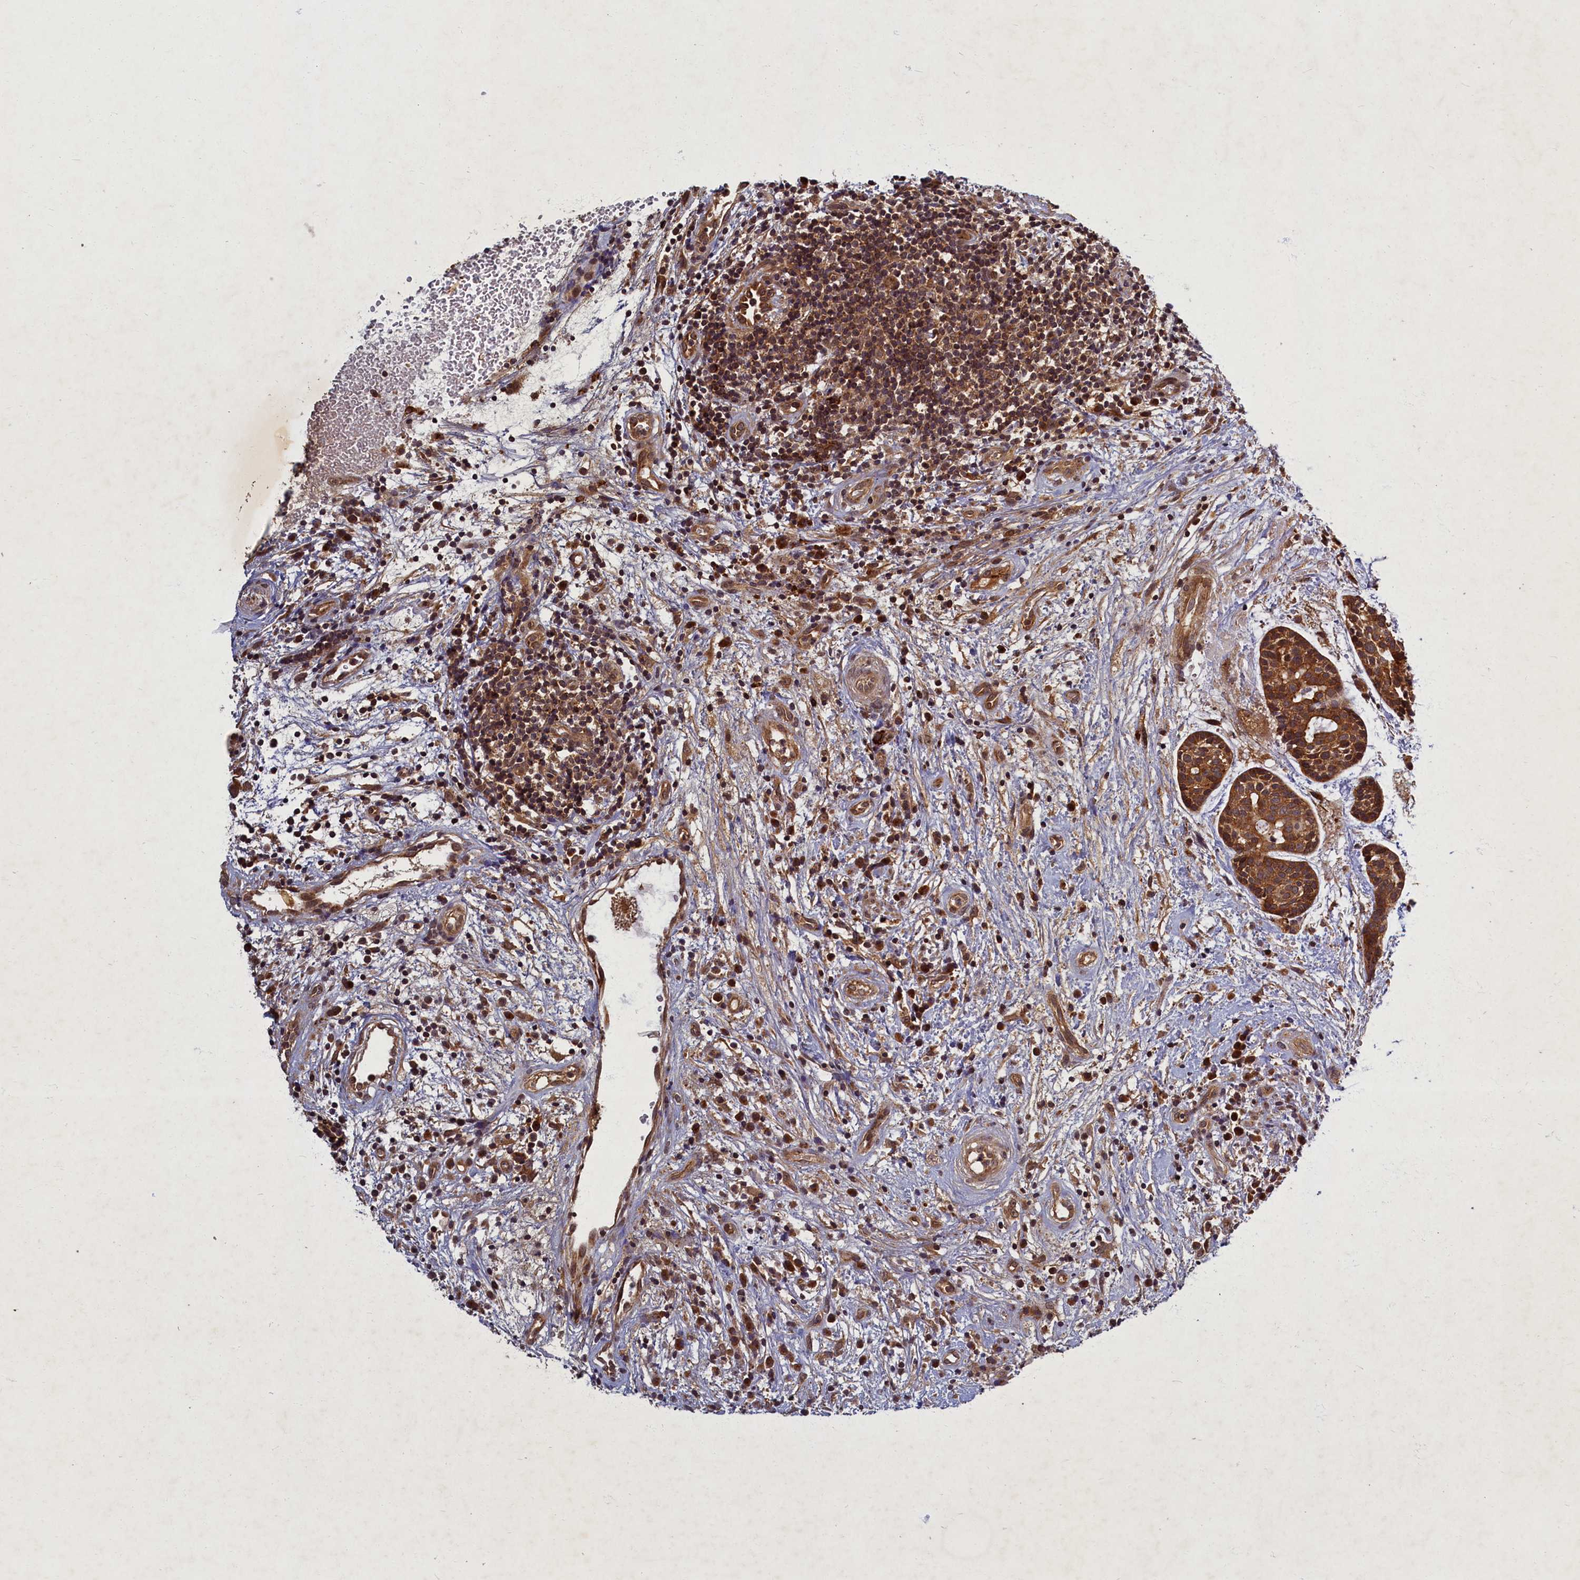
{"staining": {"intensity": "strong", "quantity": ">75%", "location": "cytoplasmic/membranous"}, "tissue": "head and neck cancer", "cell_type": "Tumor cells", "image_type": "cancer", "snomed": [{"axis": "morphology", "description": "Adenocarcinoma, NOS"}, {"axis": "topography", "description": "Subcutis"}, {"axis": "topography", "description": "Head-Neck"}], "caption": "Human head and neck adenocarcinoma stained with a brown dye shows strong cytoplasmic/membranous positive positivity in approximately >75% of tumor cells.", "gene": "BICD1", "patient": {"sex": "female", "age": 73}}